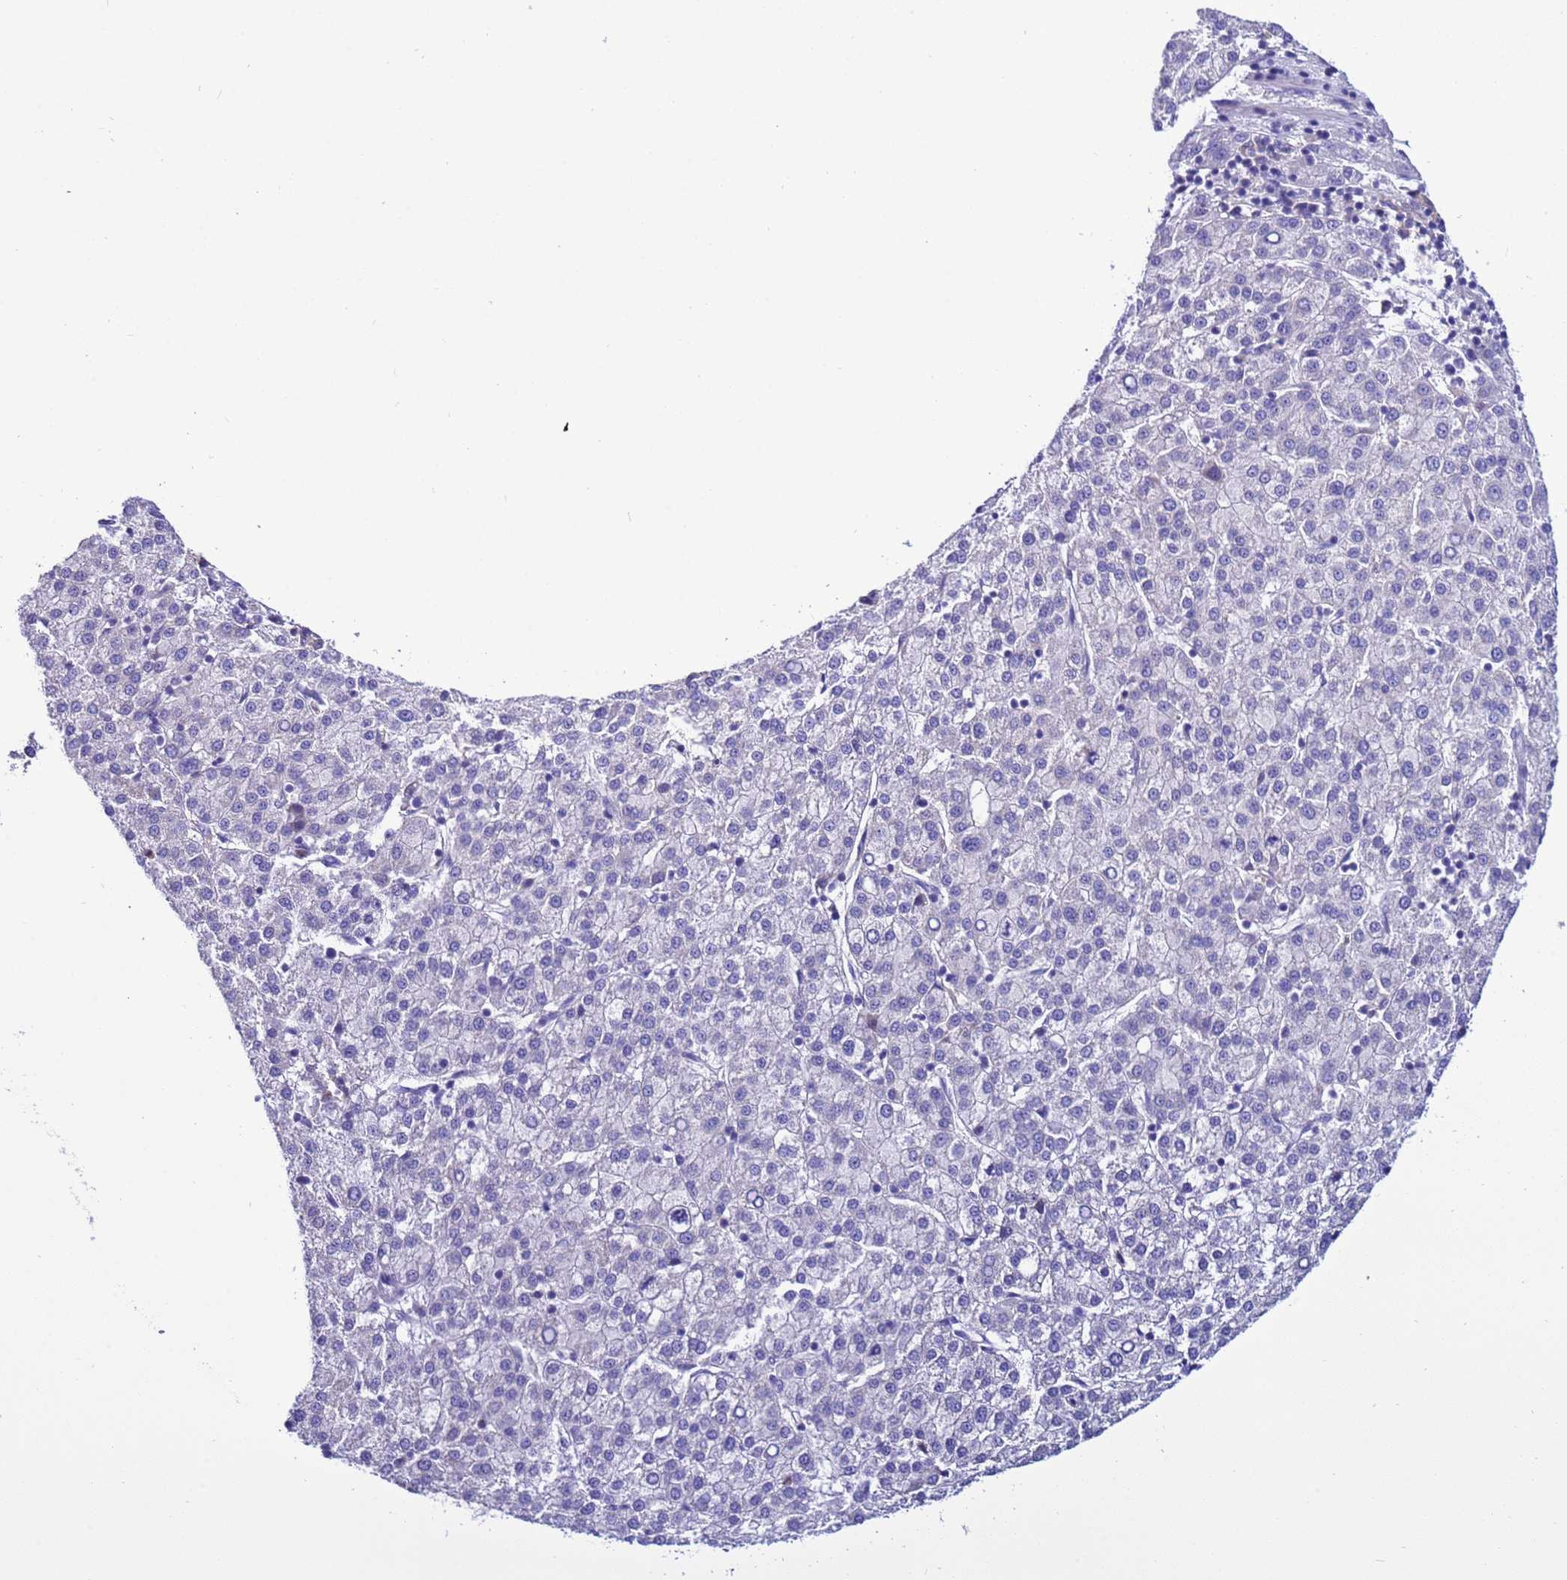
{"staining": {"intensity": "negative", "quantity": "none", "location": "none"}, "tissue": "liver cancer", "cell_type": "Tumor cells", "image_type": "cancer", "snomed": [{"axis": "morphology", "description": "Carcinoma, Hepatocellular, NOS"}, {"axis": "topography", "description": "Liver"}], "caption": "Liver cancer was stained to show a protein in brown. There is no significant staining in tumor cells.", "gene": "KICS2", "patient": {"sex": "female", "age": 58}}